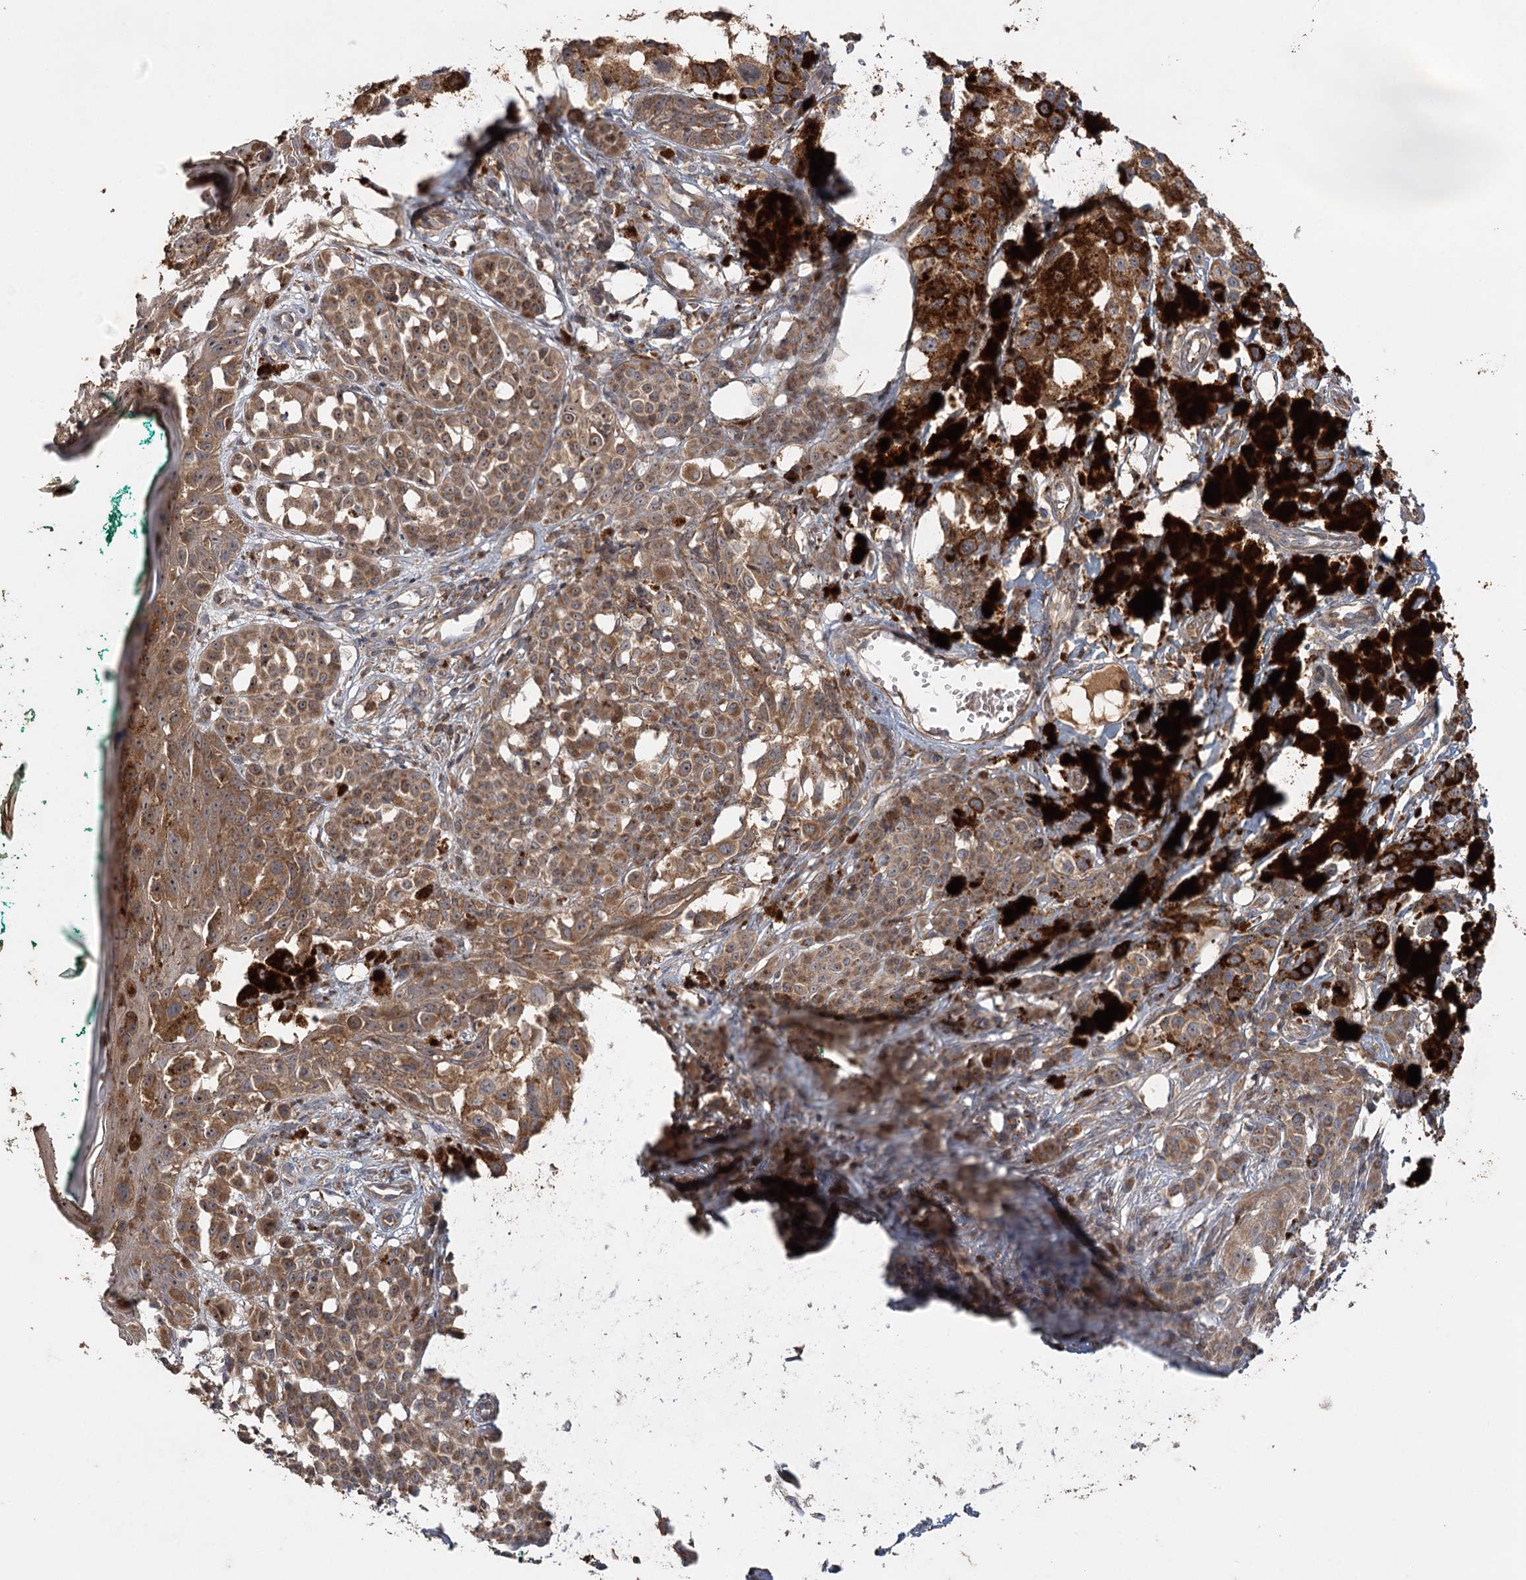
{"staining": {"intensity": "moderate", "quantity": ">75%", "location": "cytoplasmic/membranous"}, "tissue": "melanoma", "cell_type": "Tumor cells", "image_type": "cancer", "snomed": [{"axis": "morphology", "description": "Malignant melanoma, NOS"}, {"axis": "topography", "description": "Skin of leg"}], "caption": "Immunohistochemistry (IHC) of malignant melanoma reveals medium levels of moderate cytoplasmic/membranous staining in about >75% of tumor cells. The staining was performed using DAB (3,3'-diaminobenzidine), with brown indicating positive protein expression. Nuclei are stained blue with hematoxylin.", "gene": "RAPGEF6", "patient": {"sex": "female", "age": 72}}